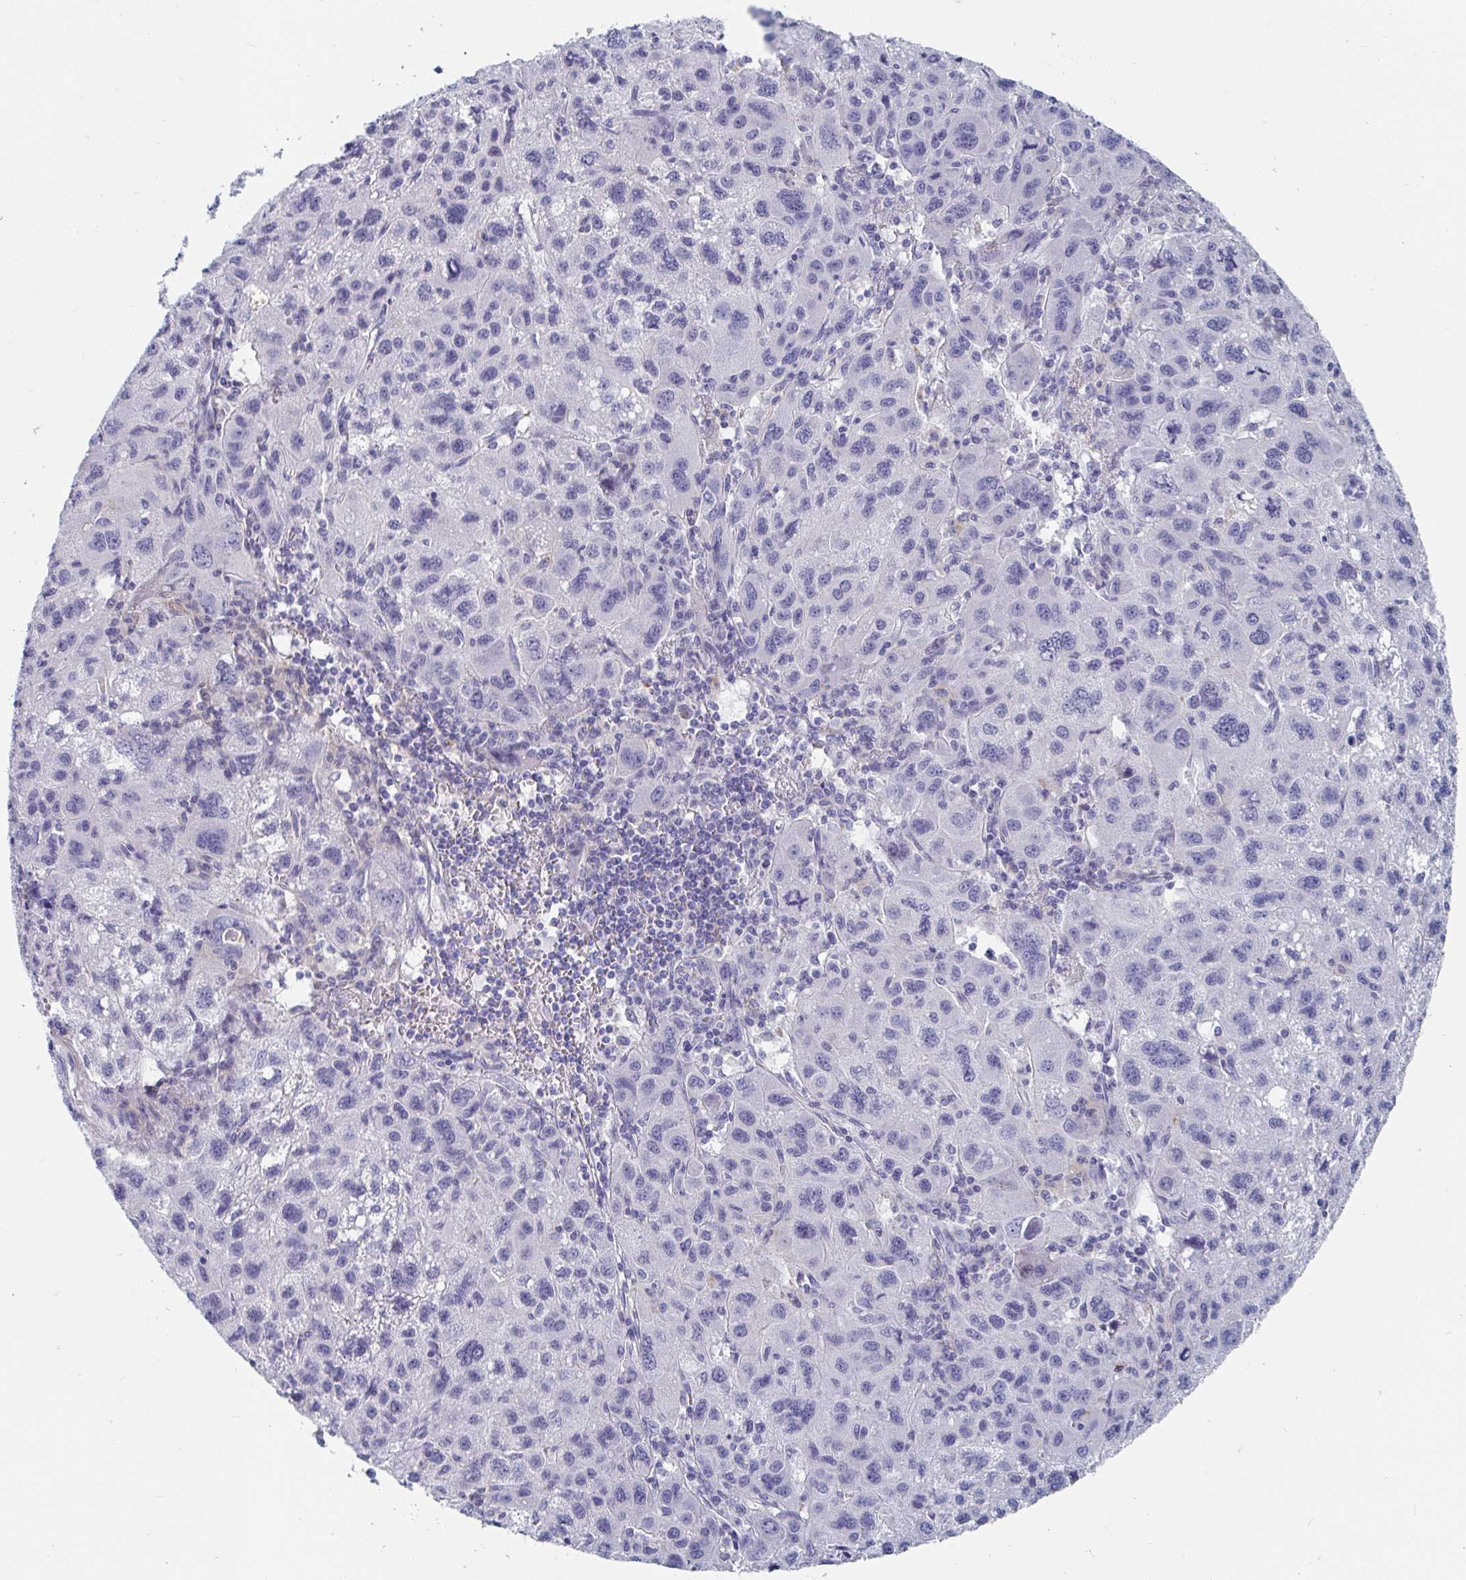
{"staining": {"intensity": "negative", "quantity": "none", "location": "none"}, "tissue": "liver cancer", "cell_type": "Tumor cells", "image_type": "cancer", "snomed": [{"axis": "morphology", "description": "Carcinoma, Hepatocellular, NOS"}, {"axis": "topography", "description": "Liver"}], "caption": "The micrograph demonstrates no staining of tumor cells in liver cancer (hepatocellular carcinoma).", "gene": "ZFP82", "patient": {"sex": "female", "age": 77}}